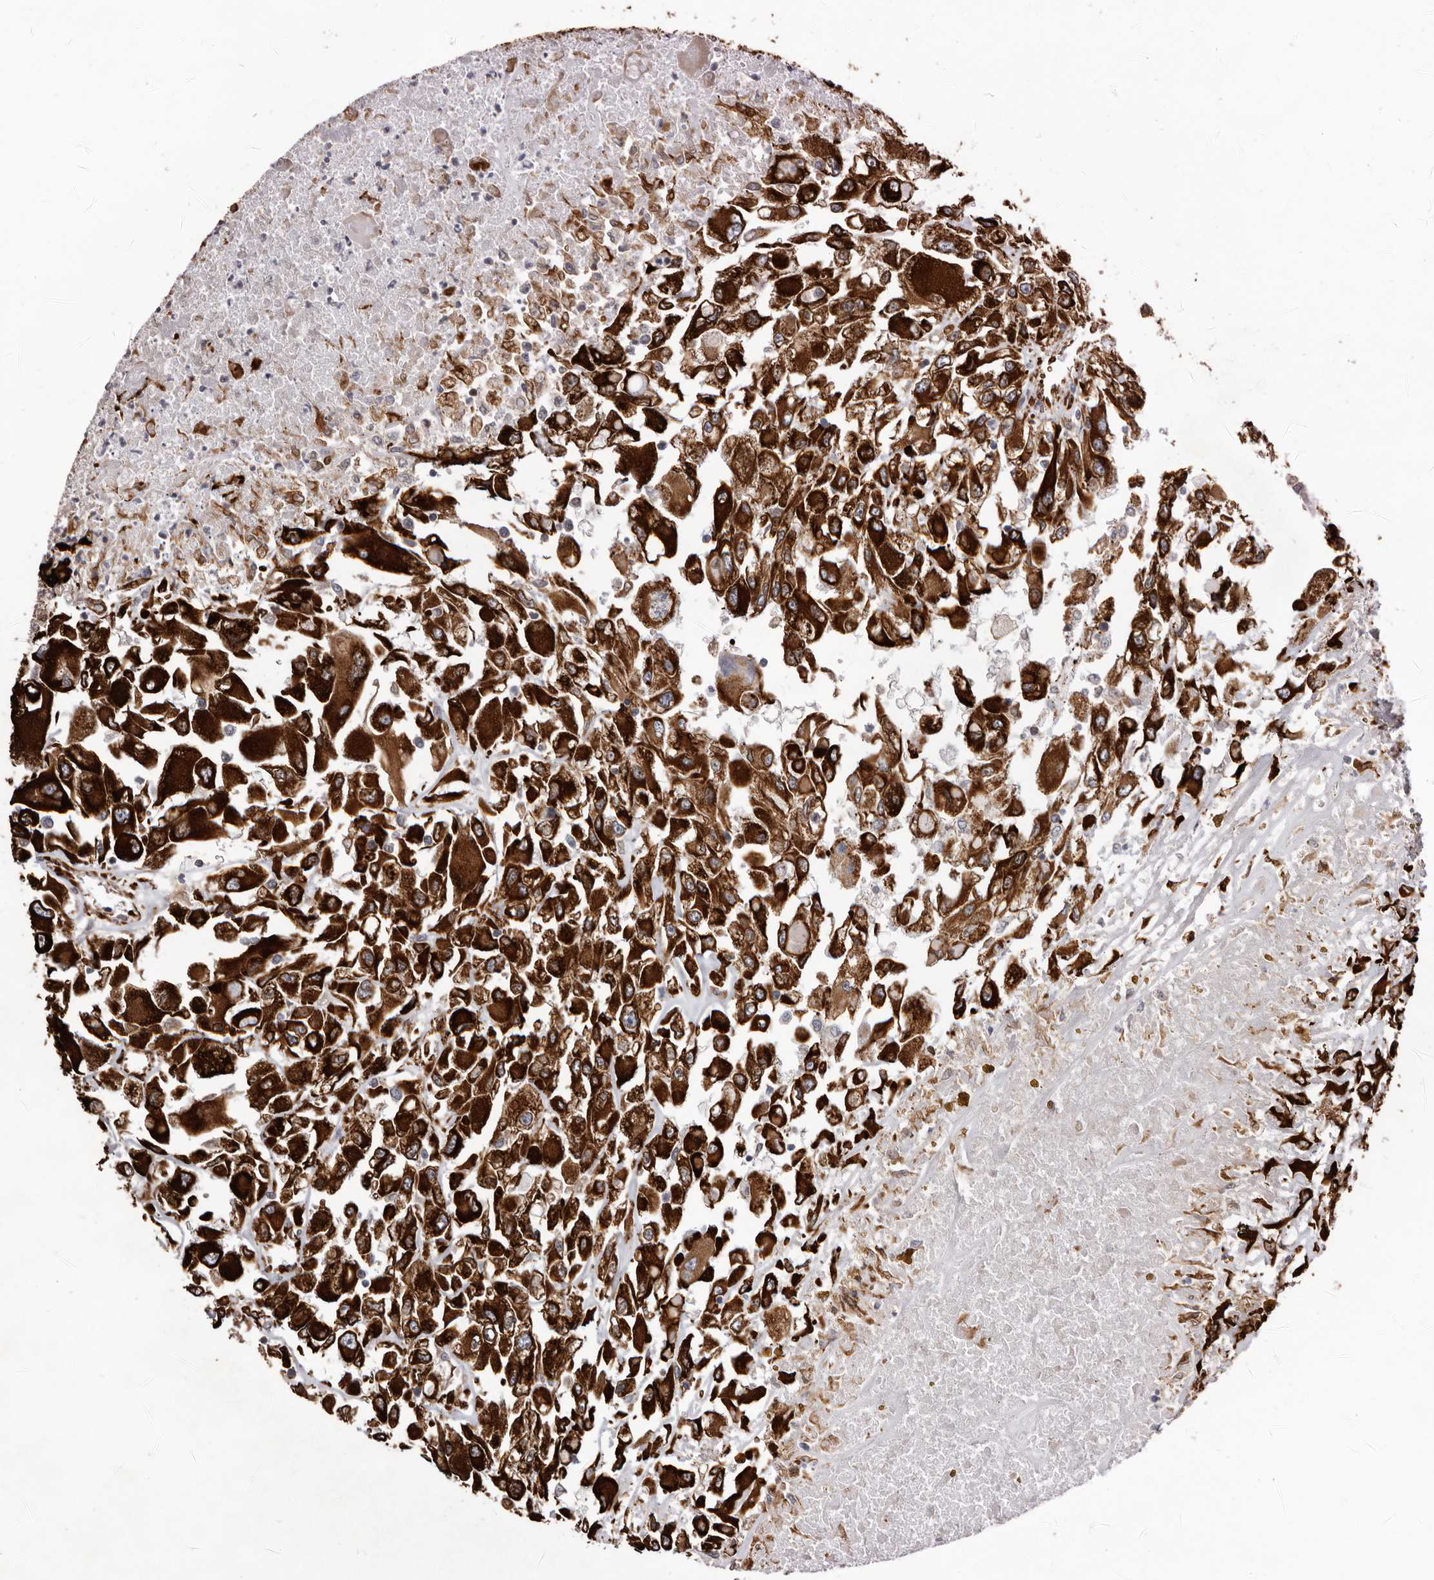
{"staining": {"intensity": "strong", "quantity": ">75%", "location": "cytoplasmic/membranous"}, "tissue": "renal cancer", "cell_type": "Tumor cells", "image_type": "cancer", "snomed": [{"axis": "morphology", "description": "Adenocarcinoma, NOS"}, {"axis": "topography", "description": "Kidney"}], "caption": "Renal cancer was stained to show a protein in brown. There is high levels of strong cytoplasmic/membranous expression in approximately >75% of tumor cells. (Stains: DAB (3,3'-diaminobenzidine) in brown, nuclei in blue, Microscopy: brightfield microscopy at high magnification).", "gene": "WDTC1", "patient": {"sex": "female", "age": 52}}